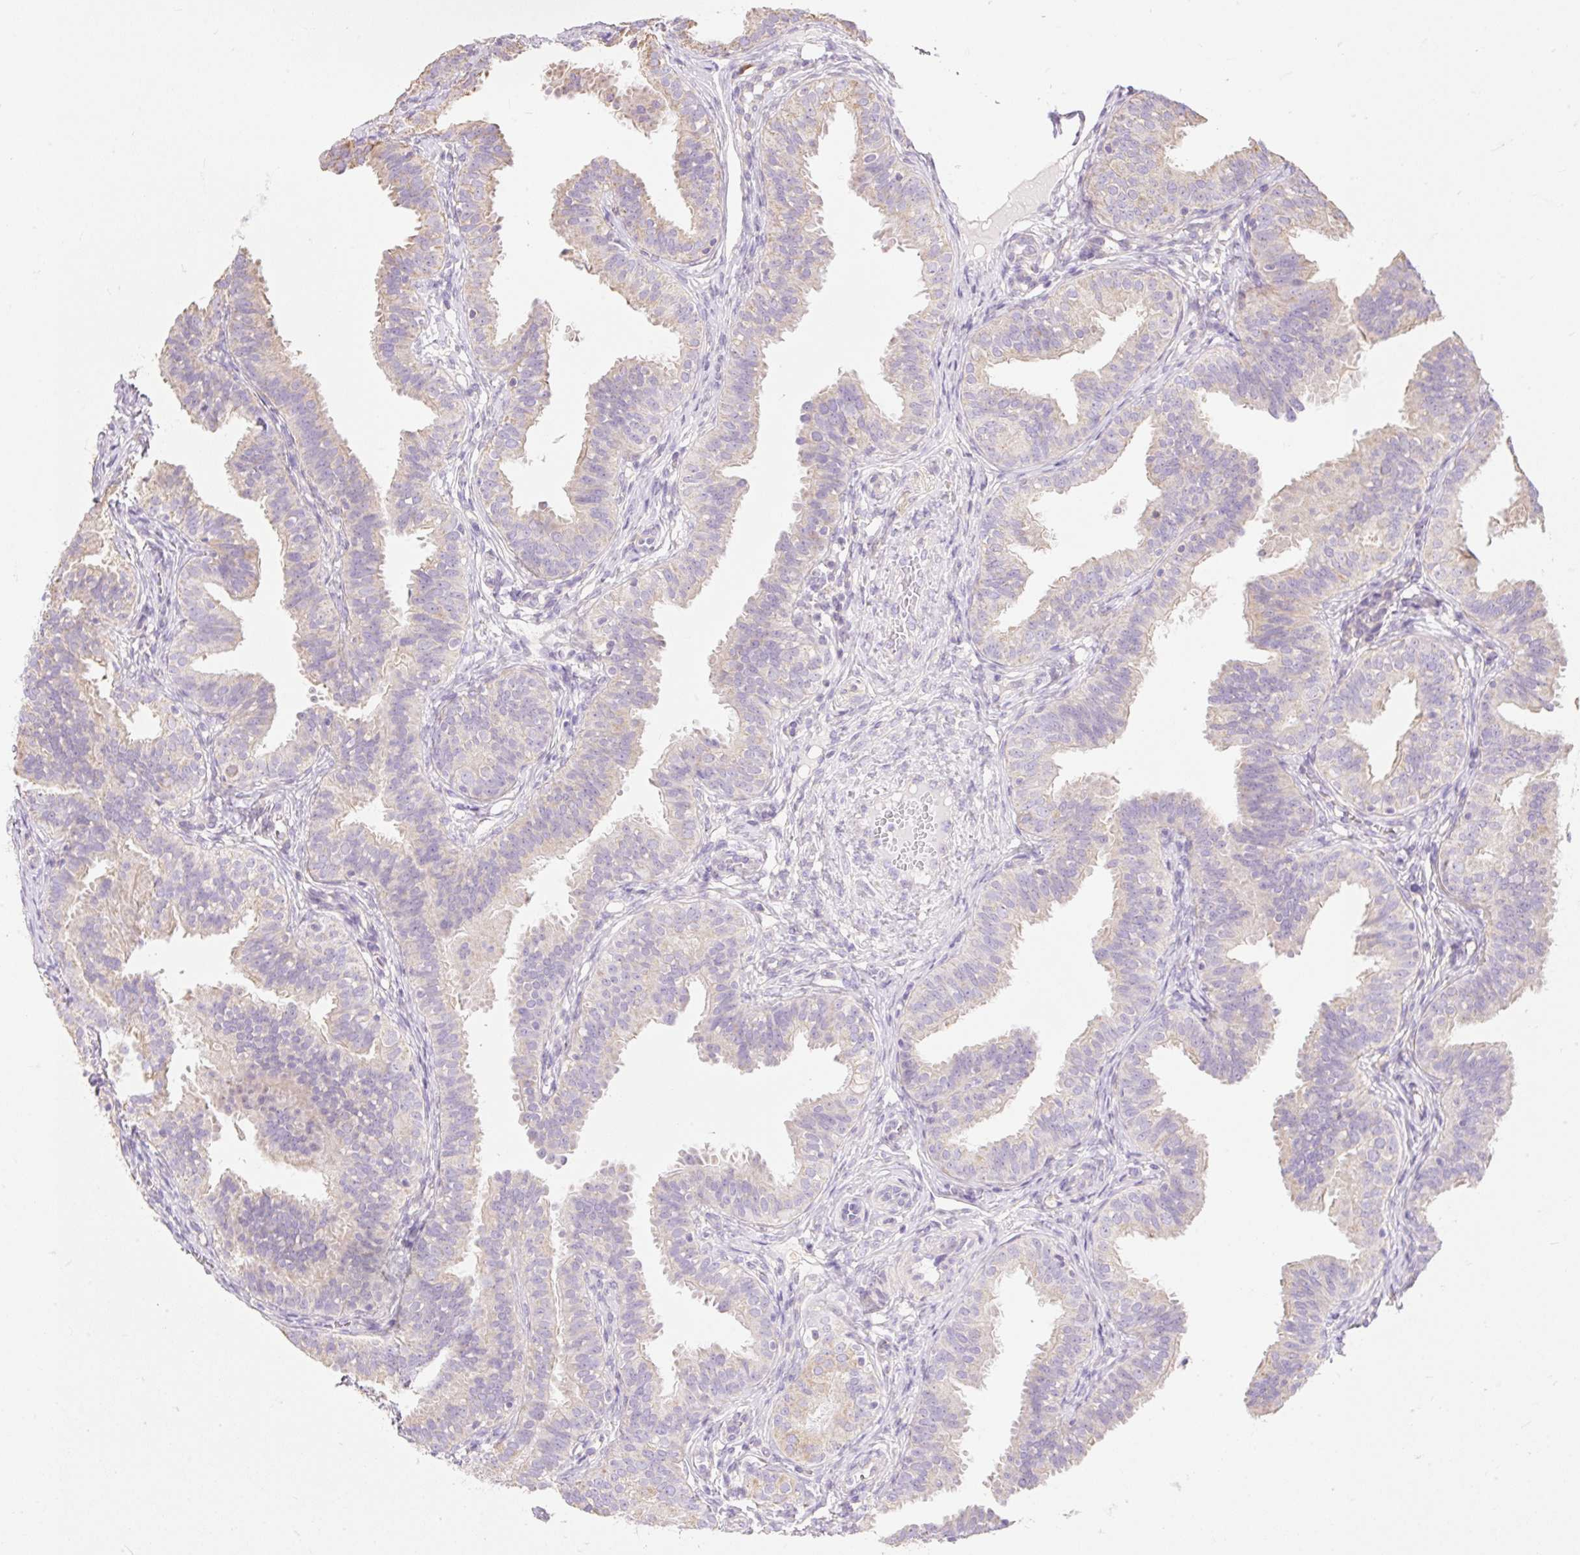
{"staining": {"intensity": "weak", "quantity": "25%-75%", "location": "cytoplasmic/membranous"}, "tissue": "fallopian tube", "cell_type": "Glandular cells", "image_type": "normal", "snomed": [{"axis": "morphology", "description": "Normal tissue, NOS"}, {"axis": "topography", "description": "Fallopian tube"}], "caption": "Immunohistochemical staining of normal fallopian tube demonstrates low levels of weak cytoplasmic/membranous expression in about 25%-75% of glandular cells. (DAB (3,3'-diaminobenzidine) = brown stain, brightfield microscopy at high magnification).", "gene": "DHX35", "patient": {"sex": "female", "age": 35}}